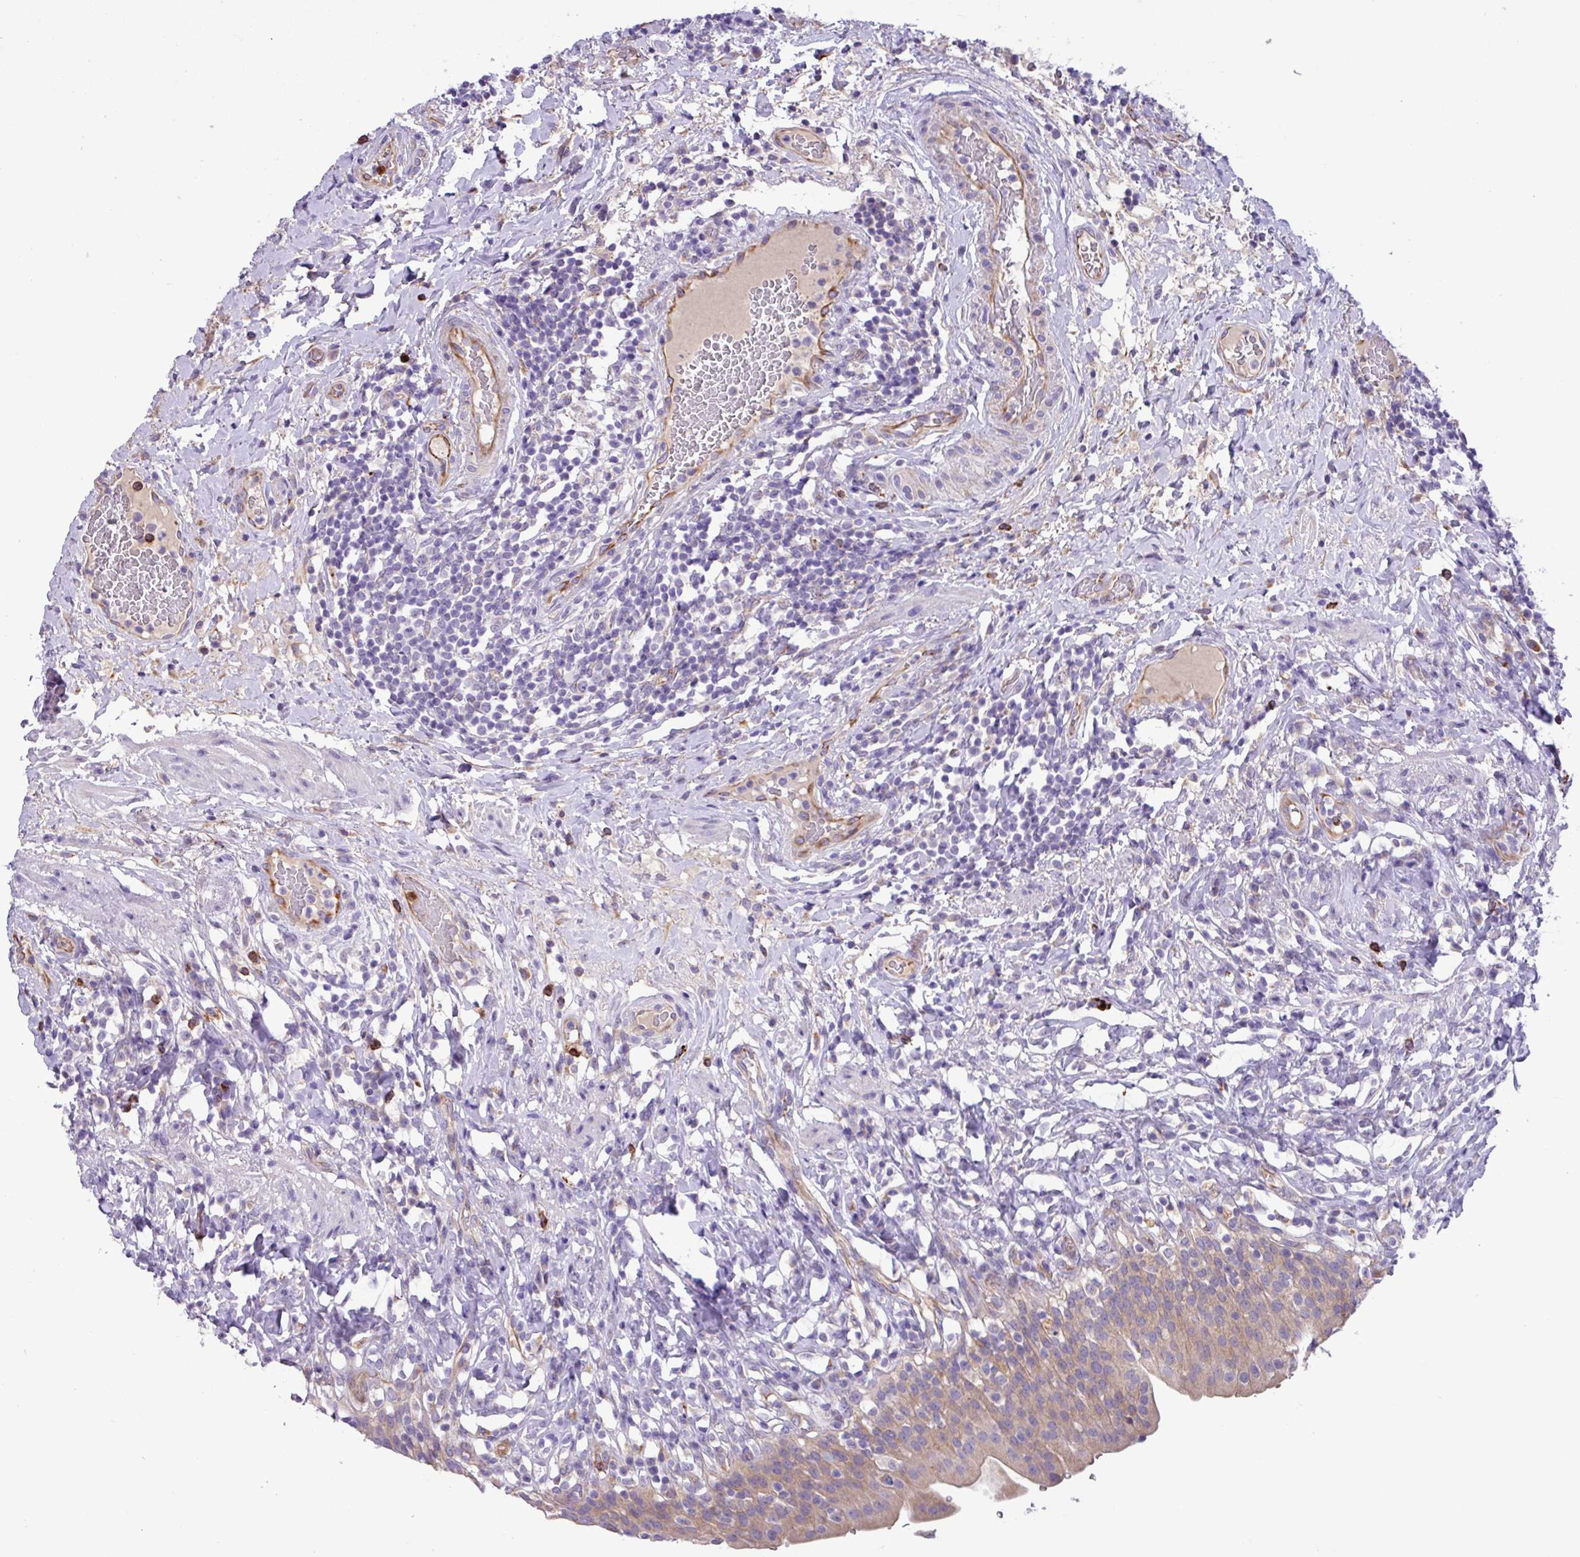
{"staining": {"intensity": "weak", "quantity": "25%-75%", "location": "cytoplasmic/membranous"}, "tissue": "urinary bladder", "cell_type": "Urothelial cells", "image_type": "normal", "snomed": [{"axis": "morphology", "description": "Normal tissue, NOS"}, {"axis": "morphology", "description": "Inflammation, NOS"}, {"axis": "topography", "description": "Urinary bladder"}], "caption": "A photomicrograph showing weak cytoplasmic/membranous expression in approximately 25%-75% of urothelial cells in unremarkable urinary bladder, as visualized by brown immunohistochemical staining.", "gene": "MRM2", "patient": {"sex": "male", "age": 64}}